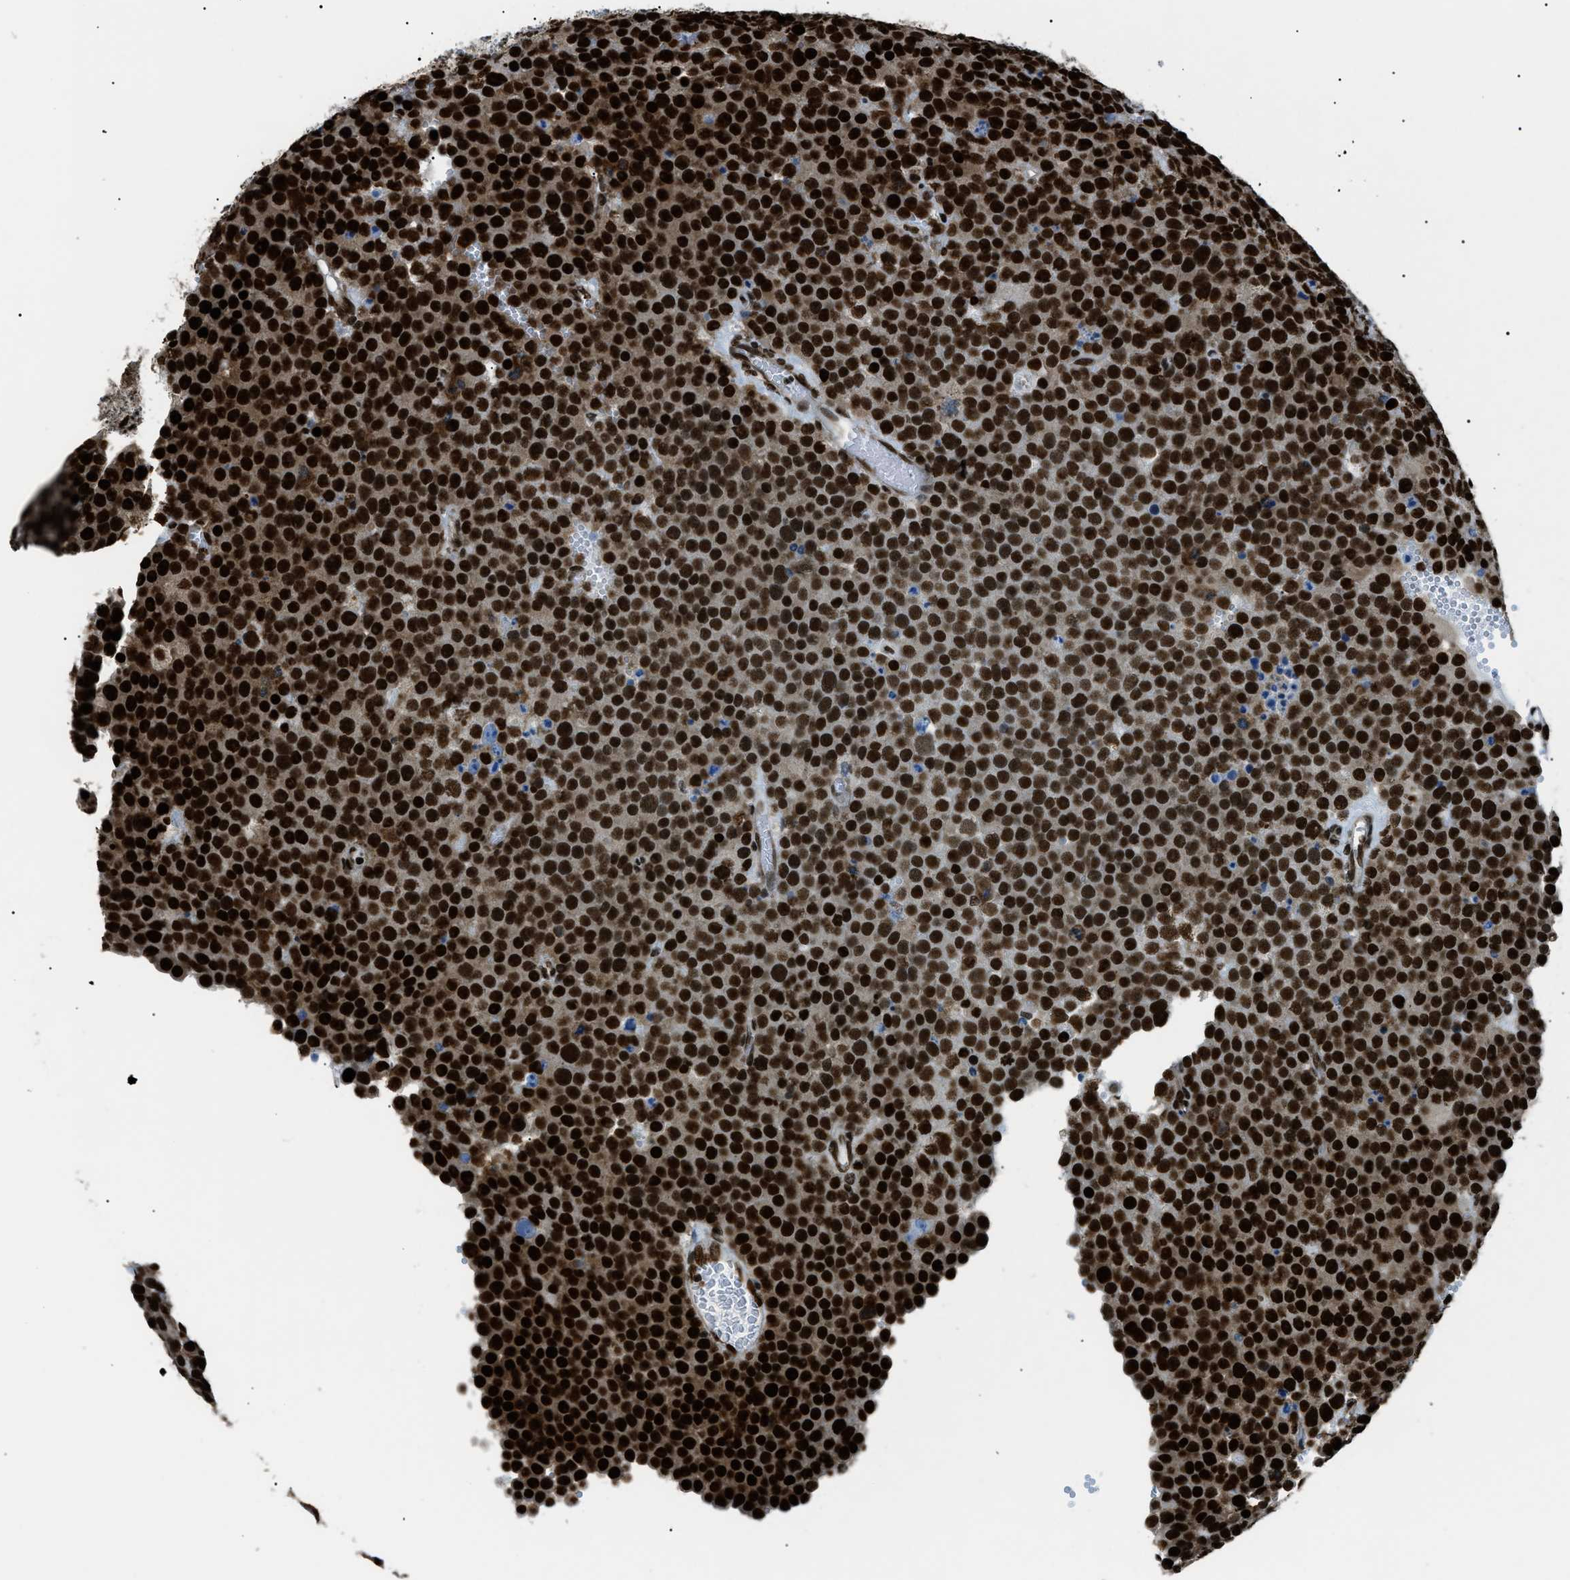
{"staining": {"intensity": "strong", "quantity": ">75%", "location": "nuclear"}, "tissue": "testis cancer", "cell_type": "Tumor cells", "image_type": "cancer", "snomed": [{"axis": "morphology", "description": "Normal tissue, NOS"}, {"axis": "morphology", "description": "Seminoma, NOS"}, {"axis": "topography", "description": "Testis"}], "caption": "A micrograph of testis cancer (seminoma) stained for a protein reveals strong nuclear brown staining in tumor cells.", "gene": "HNRNPK", "patient": {"sex": "male", "age": 71}}